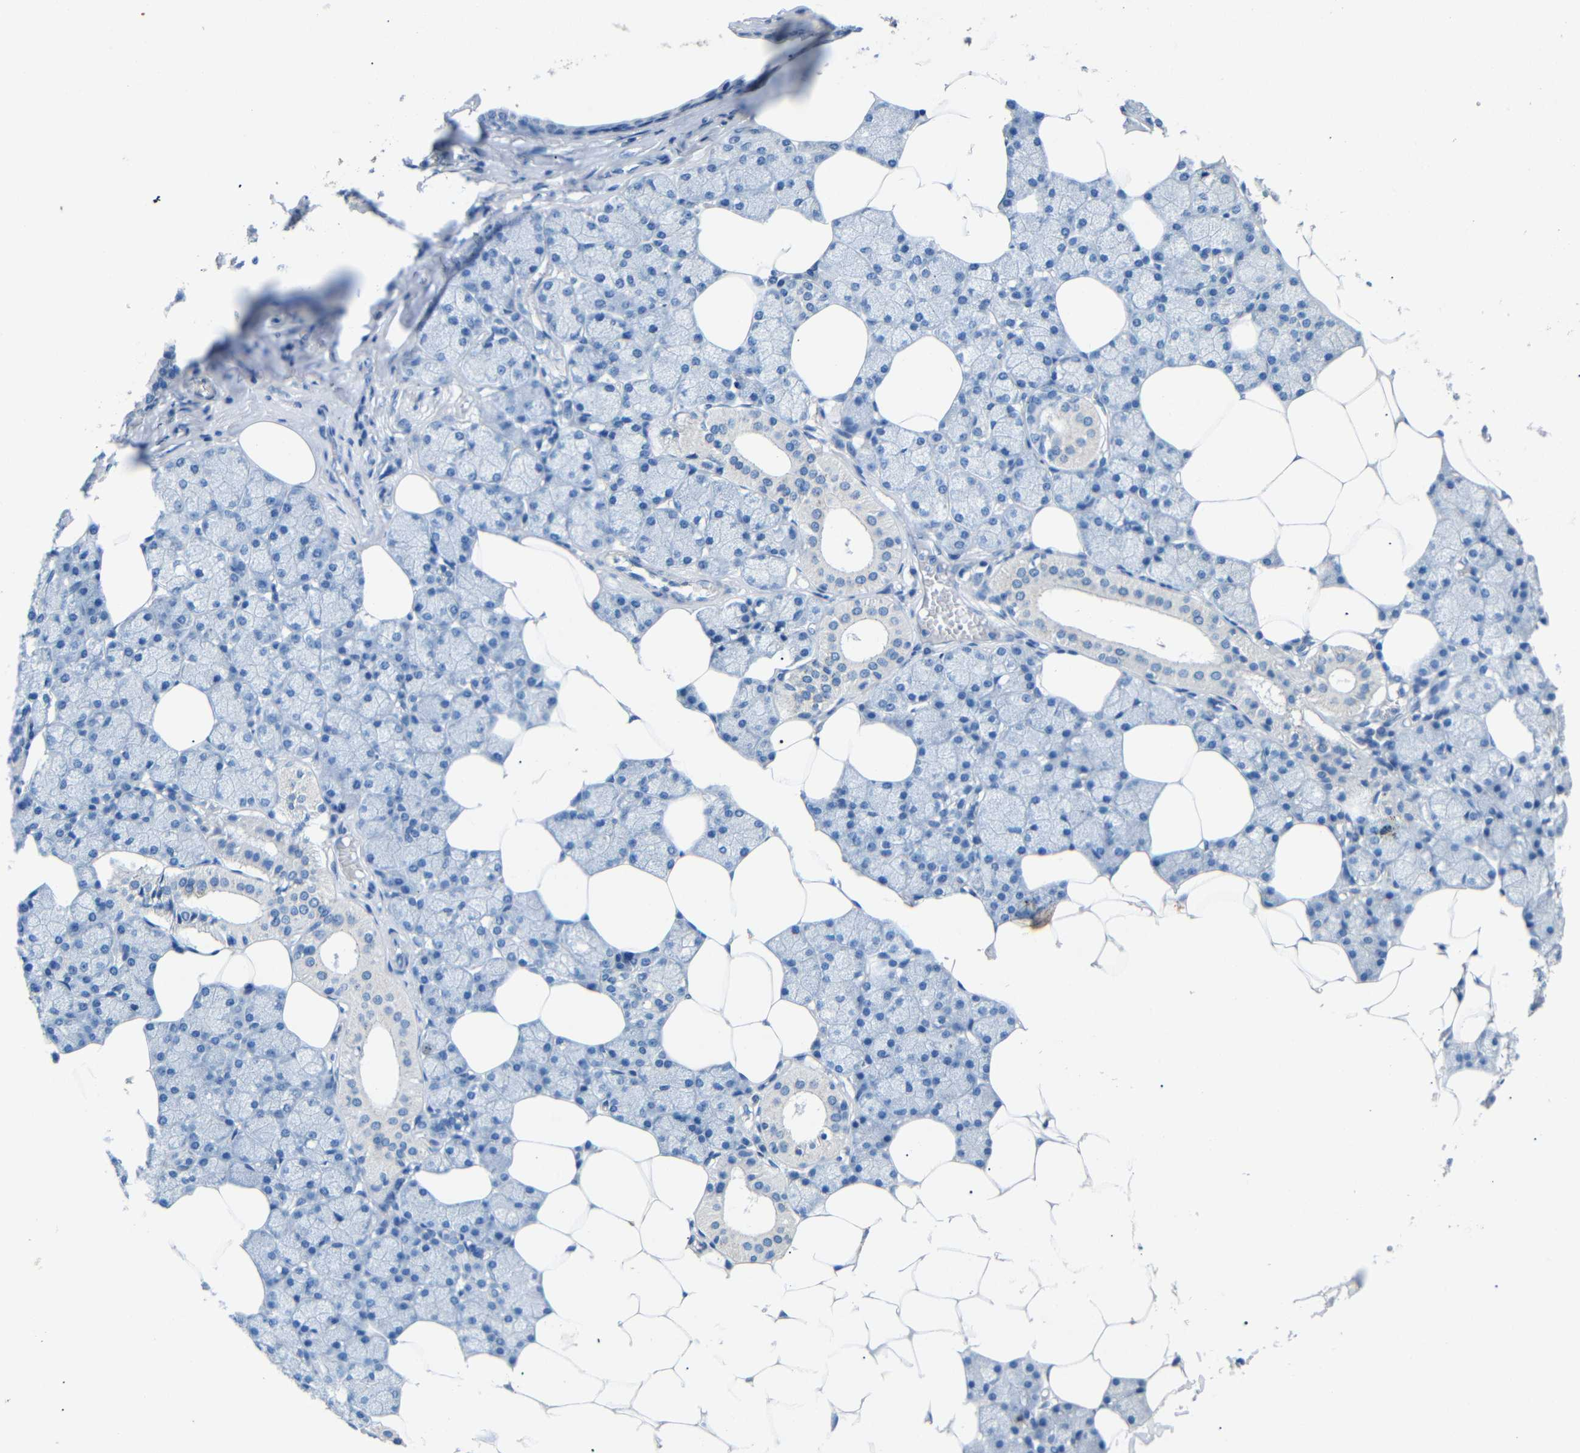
{"staining": {"intensity": "negative", "quantity": "none", "location": "none"}, "tissue": "salivary gland", "cell_type": "Glandular cells", "image_type": "normal", "snomed": [{"axis": "morphology", "description": "Normal tissue, NOS"}, {"axis": "topography", "description": "Salivary gland"}], "caption": "The immunohistochemistry (IHC) histopathology image has no significant staining in glandular cells of salivary gland.", "gene": "INCENP", "patient": {"sex": "male", "age": 62}}